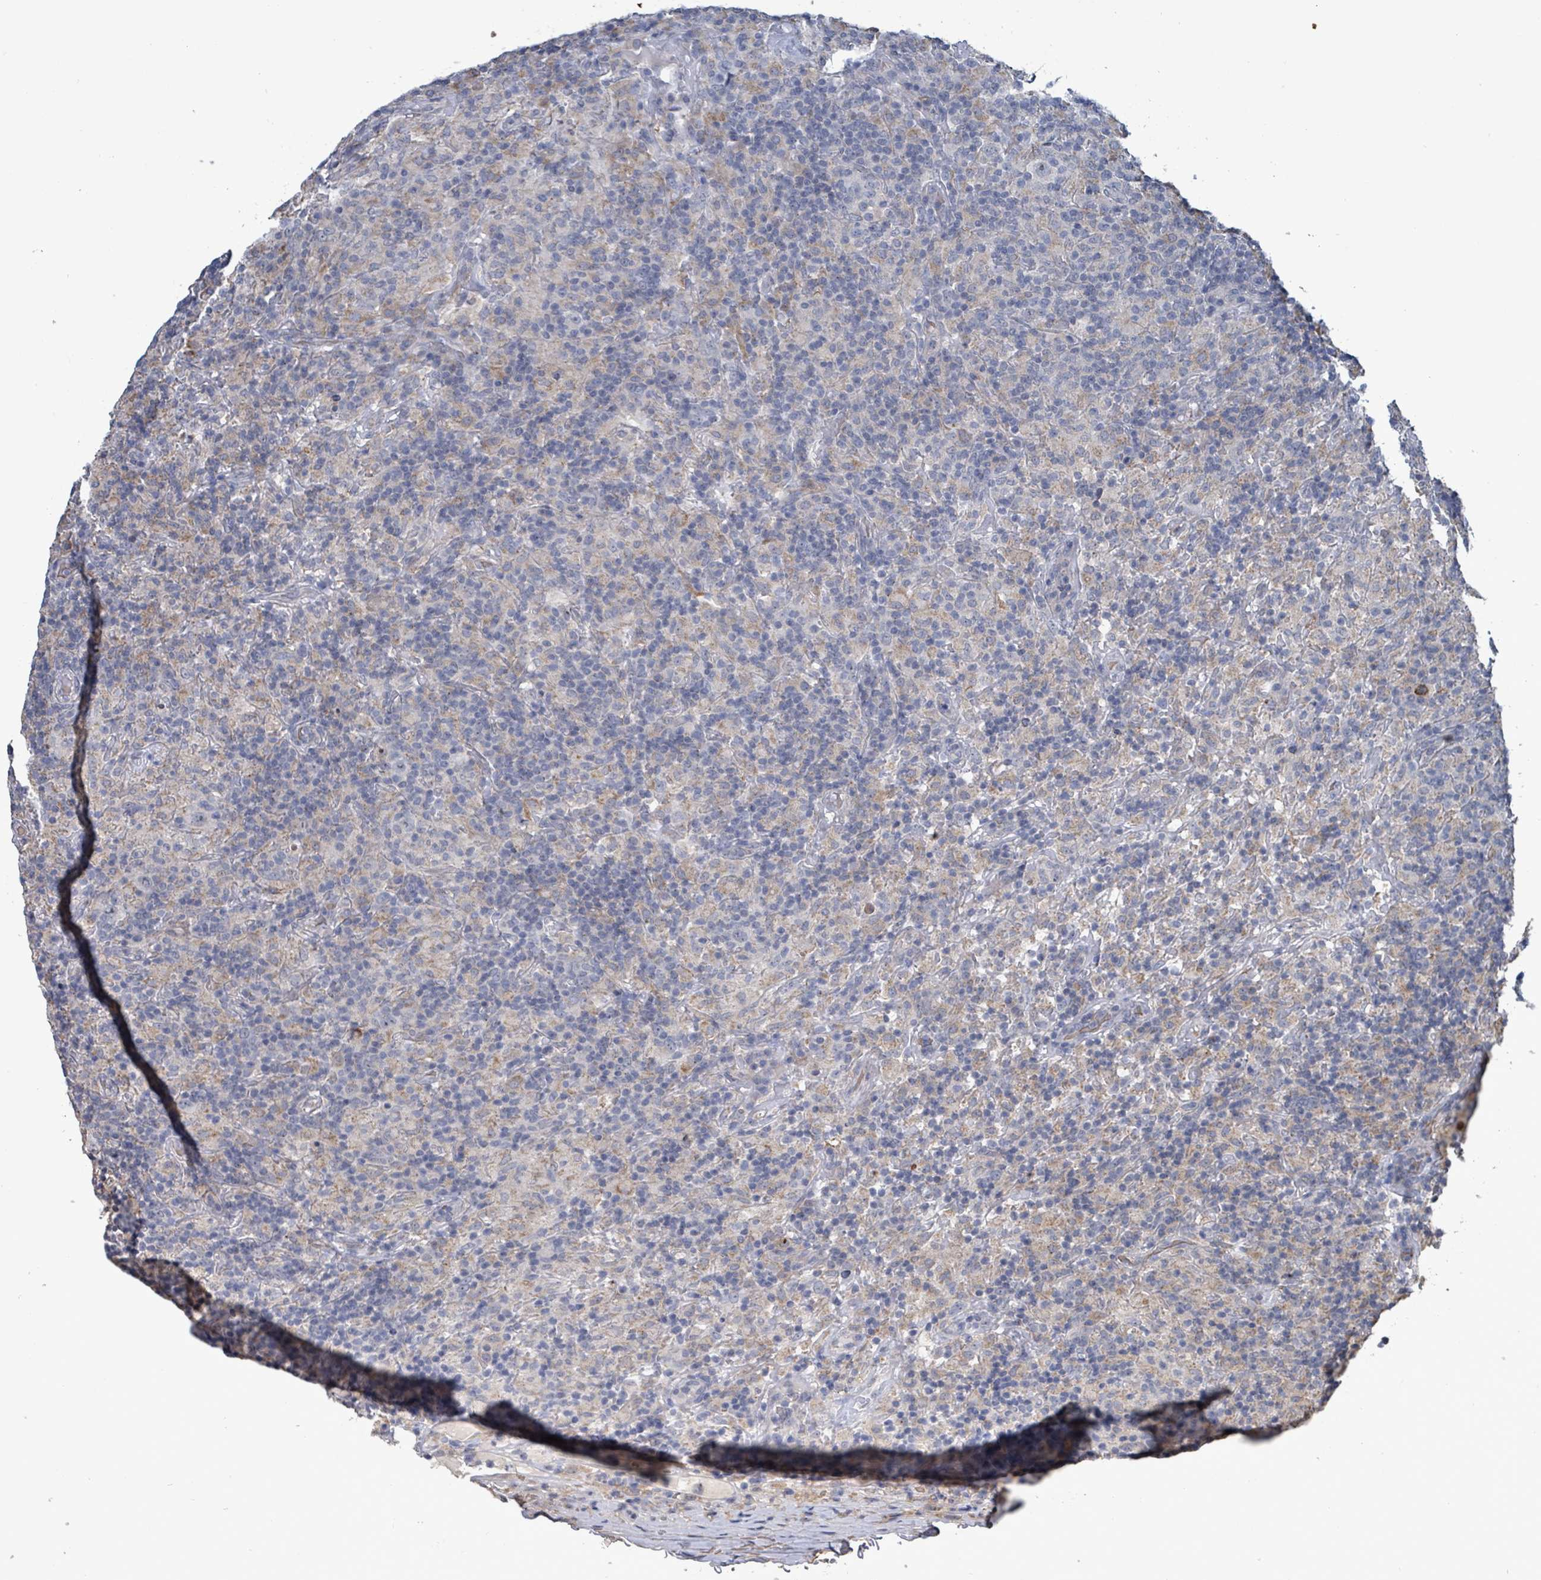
{"staining": {"intensity": "negative", "quantity": "none", "location": "none"}, "tissue": "lymphoma", "cell_type": "Tumor cells", "image_type": "cancer", "snomed": [{"axis": "morphology", "description": "Hodgkin's disease, NOS"}, {"axis": "topography", "description": "Lymph node"}], "caption": "Lymphoma stained for a protein using IHC exhibits no expression tumor cells.", "gene": "SEBOX", "patient": {"sex": "male", "age": 70}}